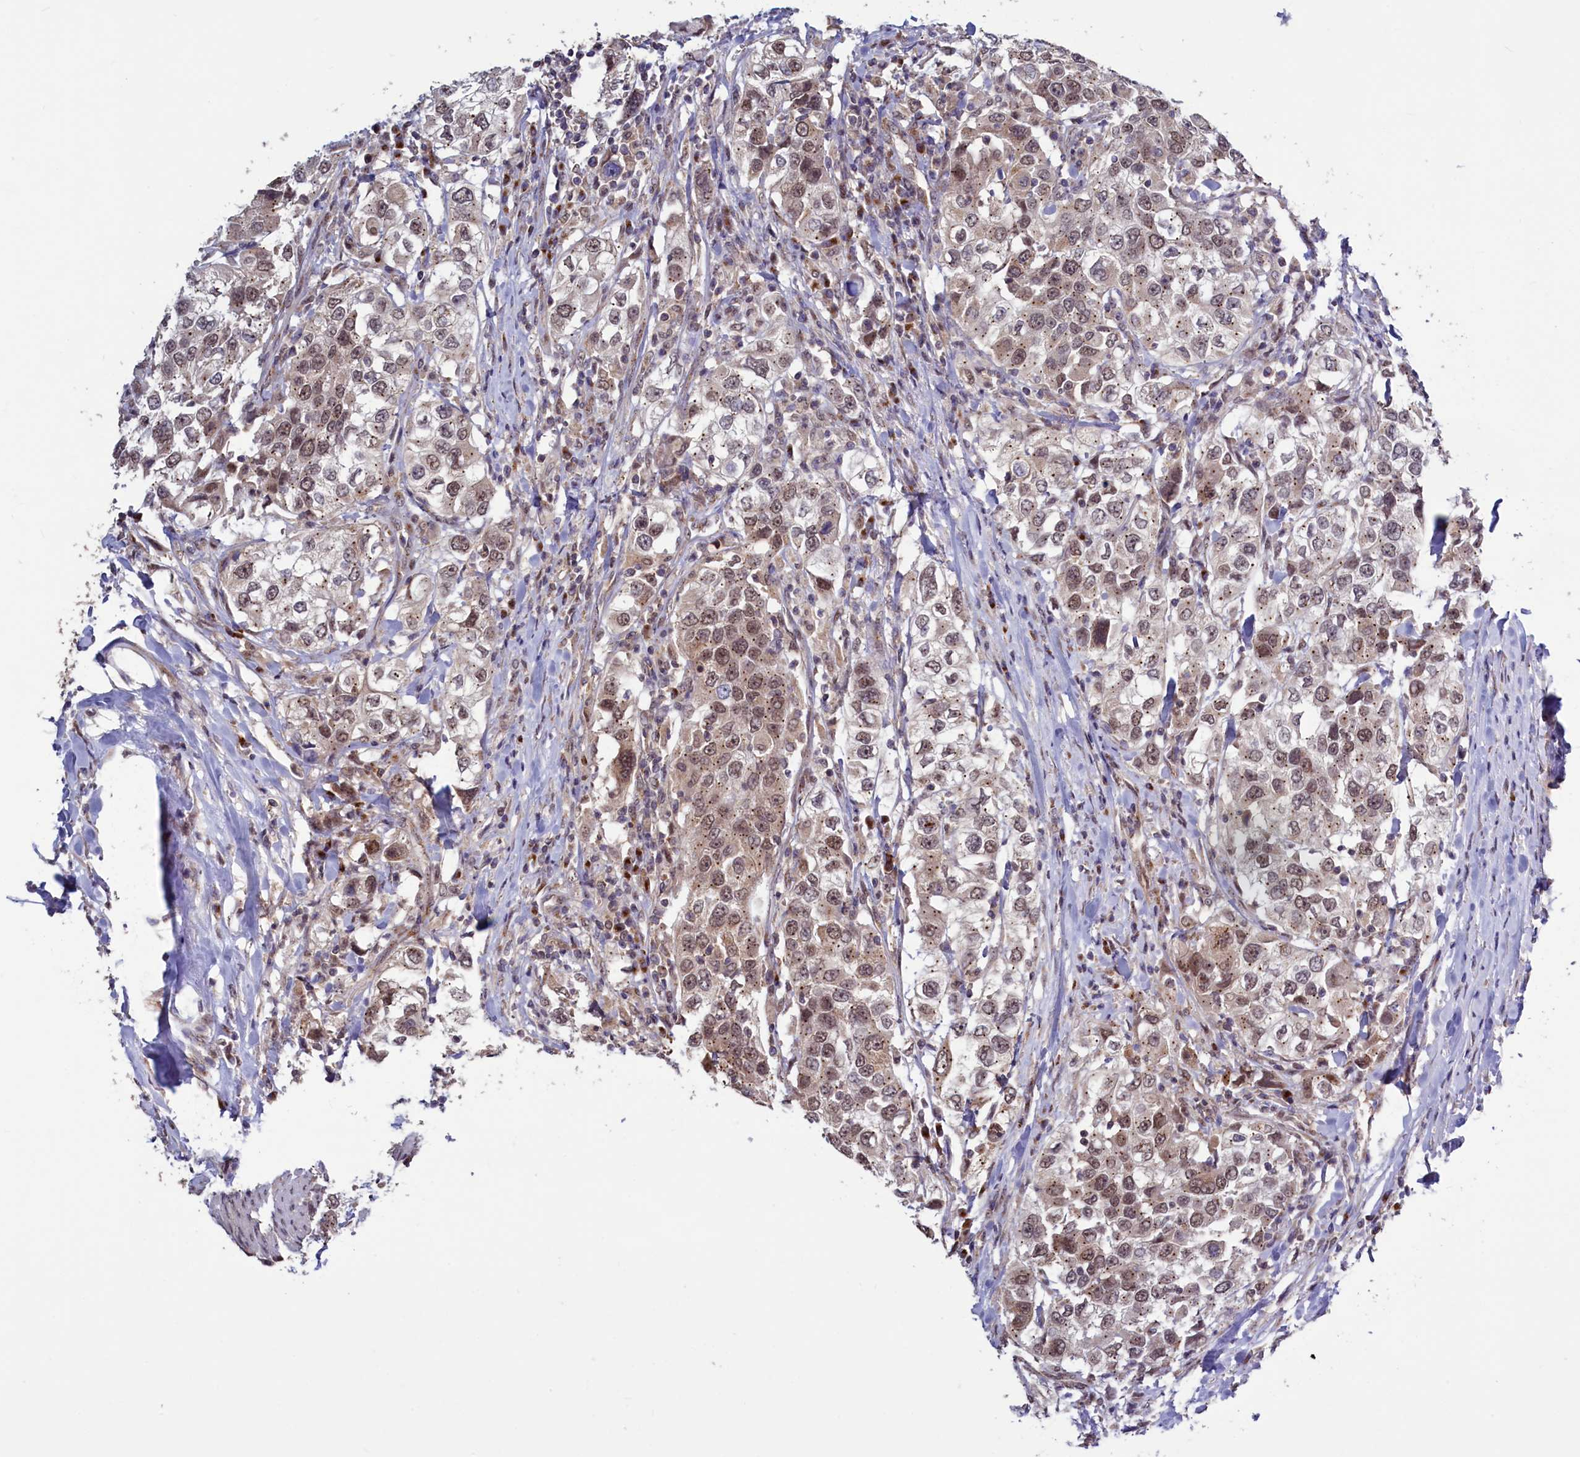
{"staining": {"intensity": "moderate", "quantity": ">75%", "location": "nuclear"}, "tissue": "urothelial cancer", "cell_type": "Tumor cells", "image_type": "cancer", "snomed": [{"axis": "morphology", "description": "Urothelial carcinoma, High grade"}, {"axis": "topography", "description": "Urinary bladder"}], "caption": "Immunohistochemistry image of neoplastic tissue: human urothelial carcinoma (high-grade) stained using IHC shows medium levels of moderate protein expression localized specifically in the nuclear of tumor cells, appearing as a nuclear brown color.", "gene": "SEC24C", "patient": {"sex": "female", "age": 80}}